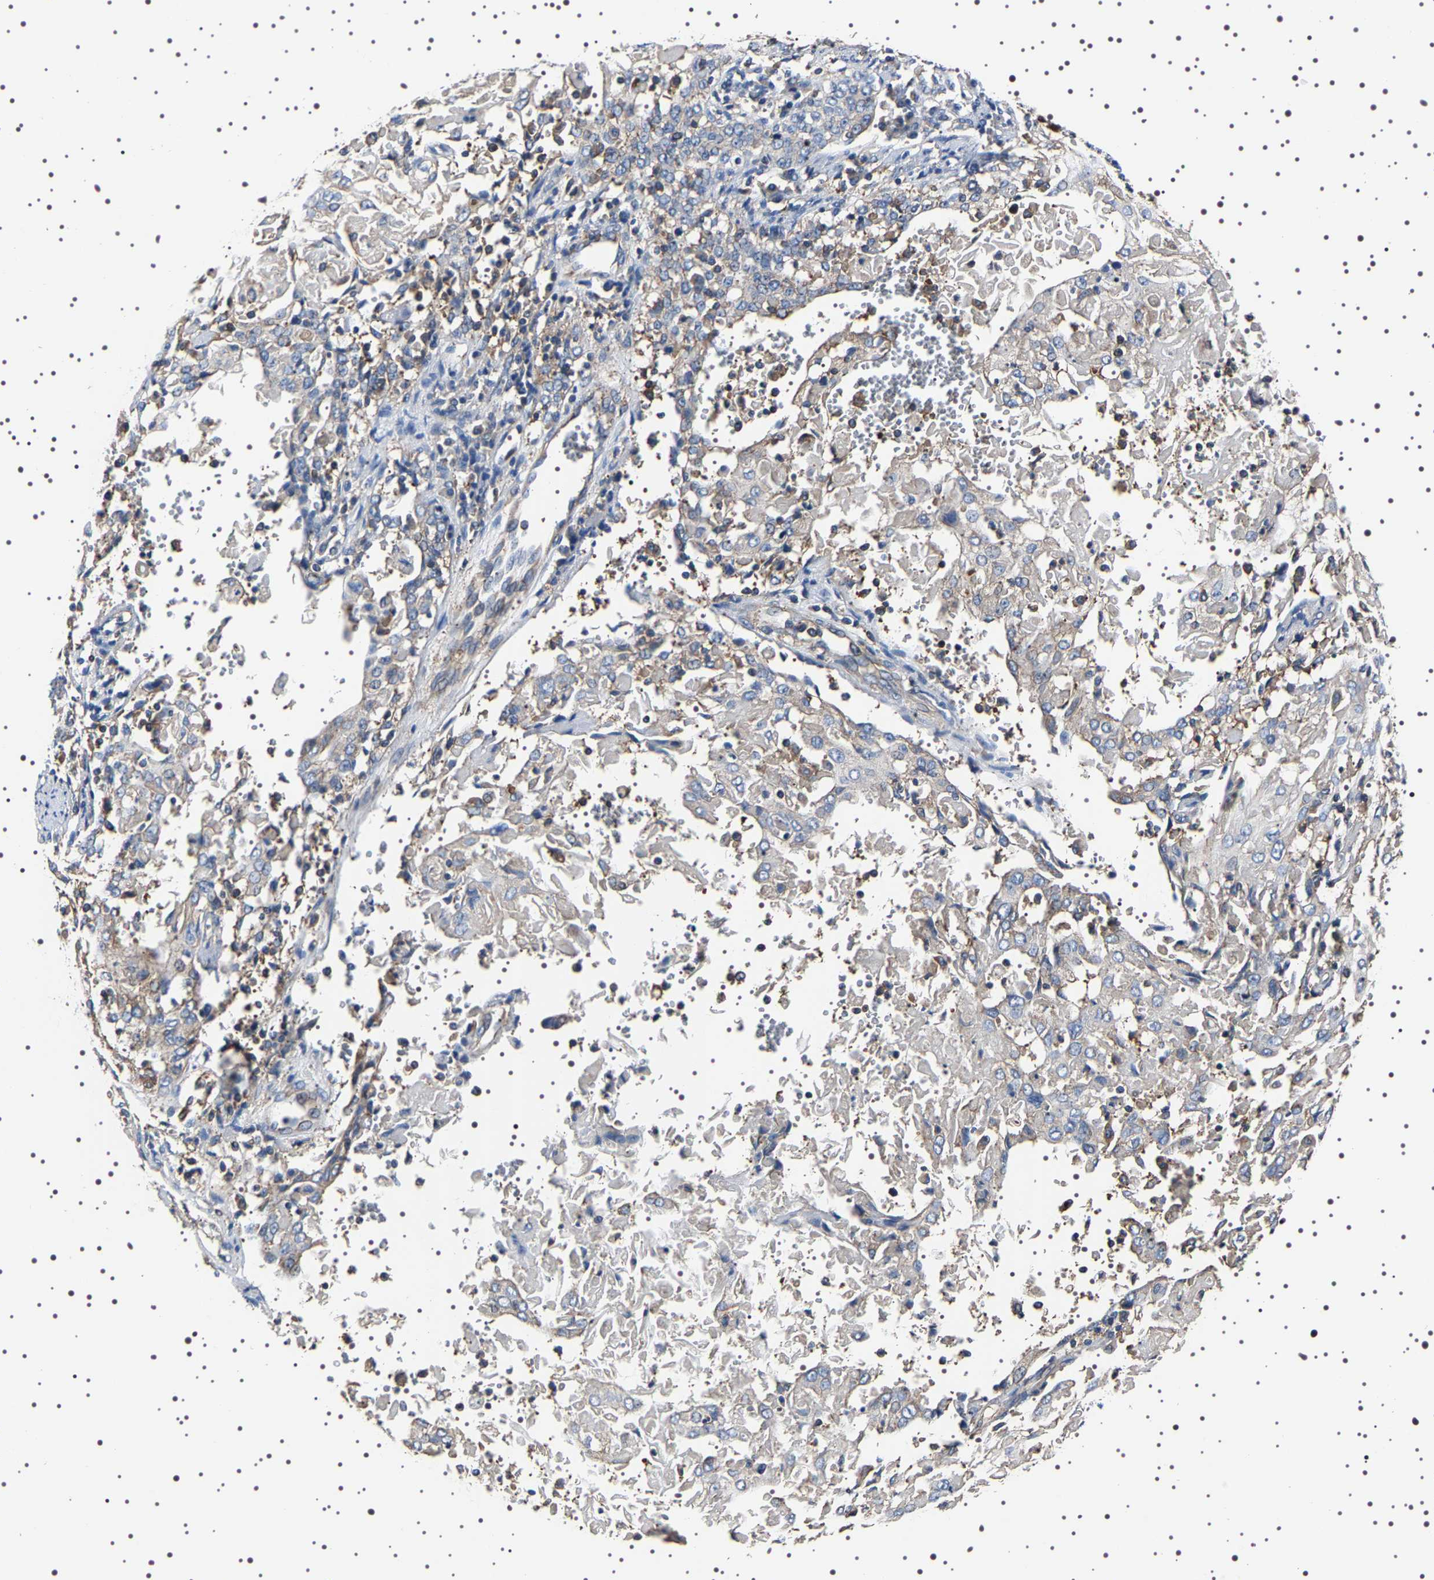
{"staining": {"intensity": "negative", "quantity": "none", "location": "none"}, "tissue": "cervical cancer", "cell_type": "Tumor cells", "image_type": "cancer", "snomed": [{"axis": "morphology", "description": "Squamous cell carcinoma, NOS"}, {"axis": "topography", "description": "Cervix"}], "caption": "Immunohistochemistry (IHC) image of neoplastic tissue: cervical cancer (squamous cell carcinoma) stained with DAB (3,3'-diaminobenzidine) displays no significant protein expression in tumor cells.", "gene": "WDR1", "patient": {"sex": "female", "age": 39}}